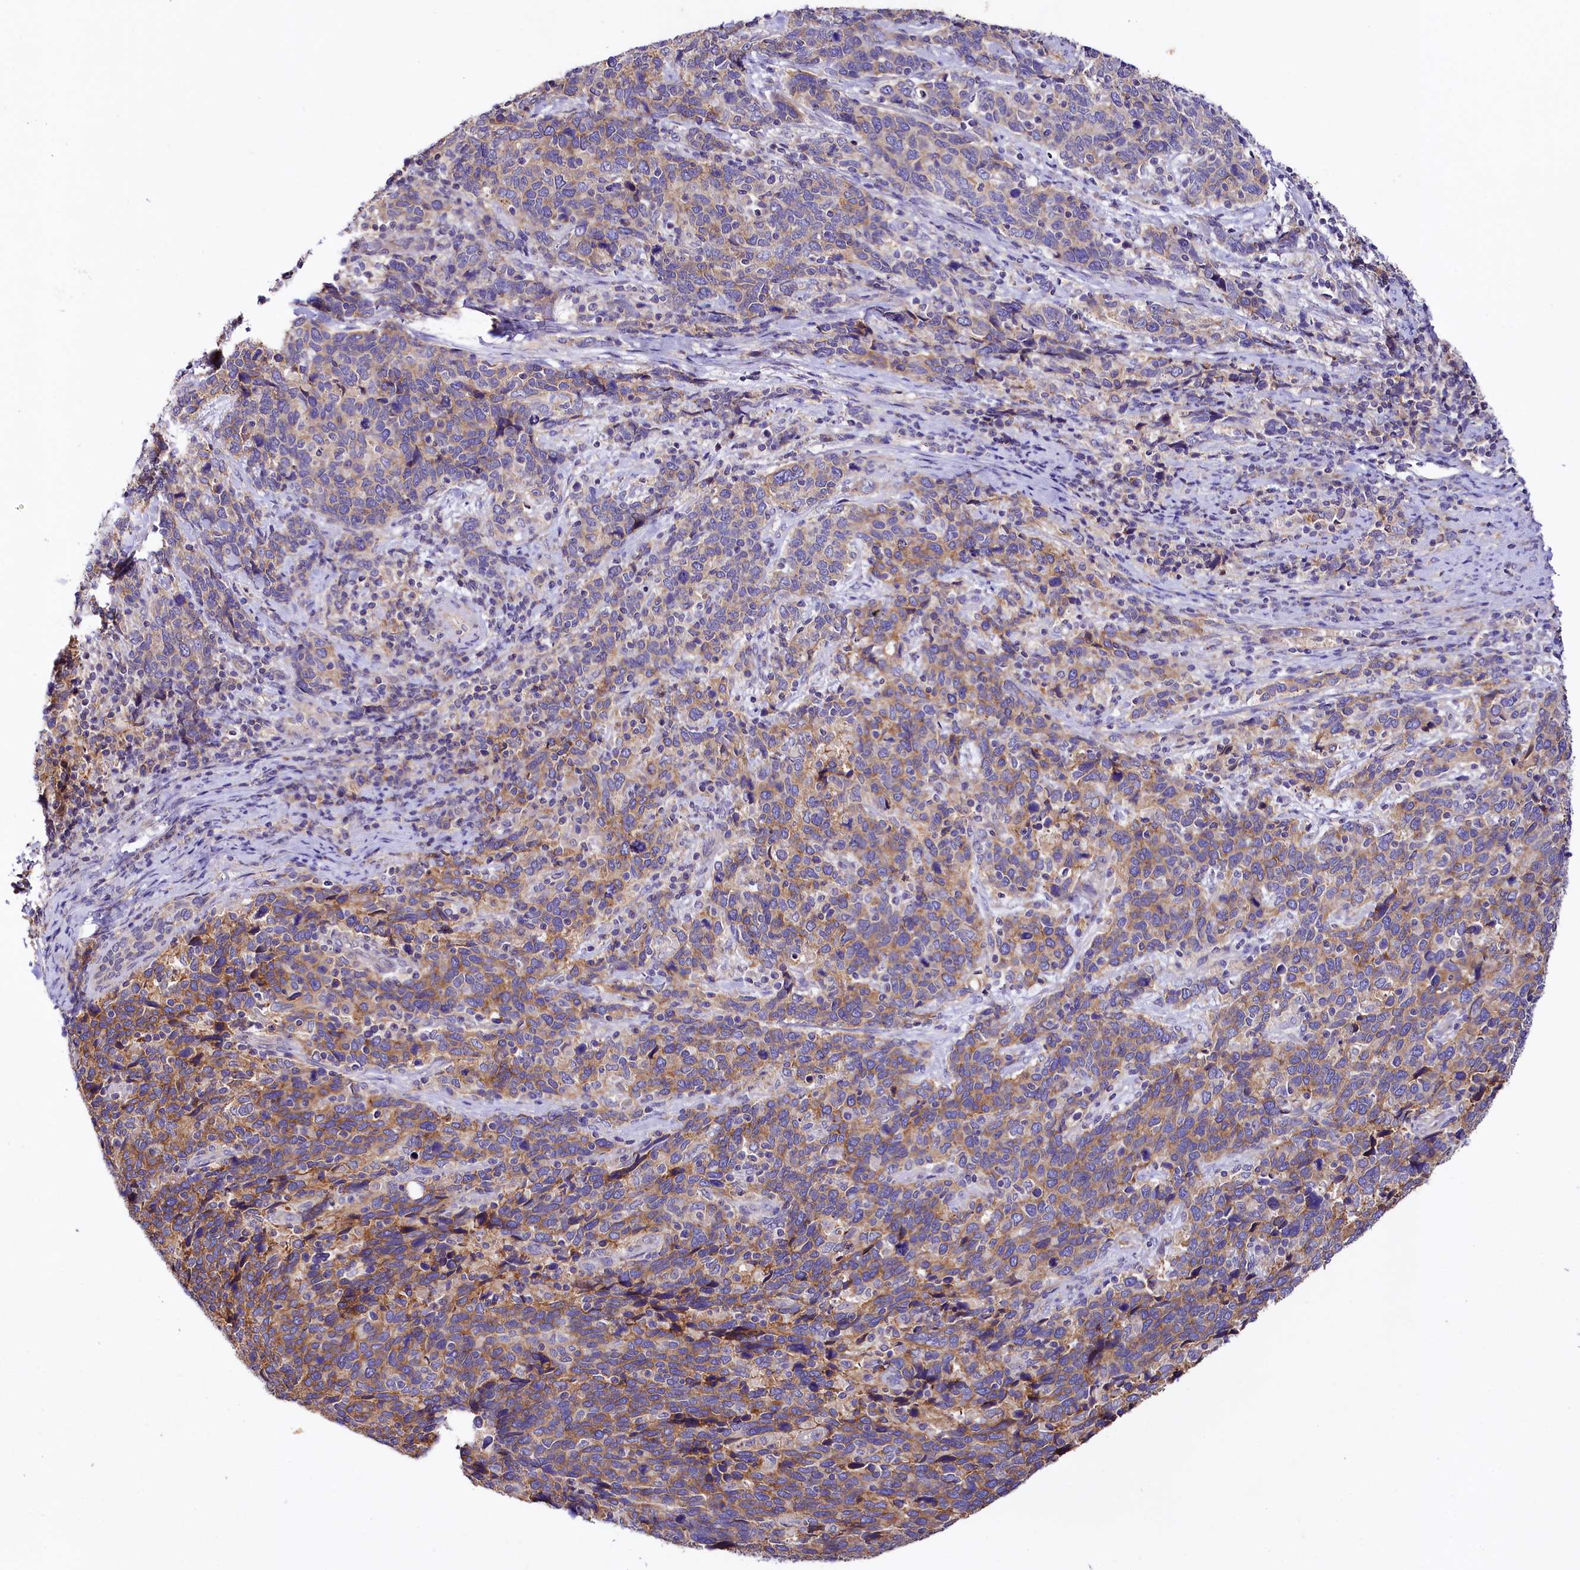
{"staining": {"intensity": "moderate", "quantity": ">75%", "location": "cytoplasmic/membranous"}, "tissue": "cervical cancer", "cell_type": "Tumor cells", "image_type": "cancer", "snomed": [{"axis": "morphology", "description": "Squamous cell carcinoma, NOS"}, {"axis": "topography", "description": "Cervix"}], "caption": "The histopathology image displays staining of cervical cancer (squamous cell carcinoma), revealing moderate cytoplasmic/membranous protein staining (brown color) within tumor cells. (Brightfield microscopy of DAB IHC at high magnification).", "gene": "CEP295", "patient": {"sex": "female", "age": 41}}